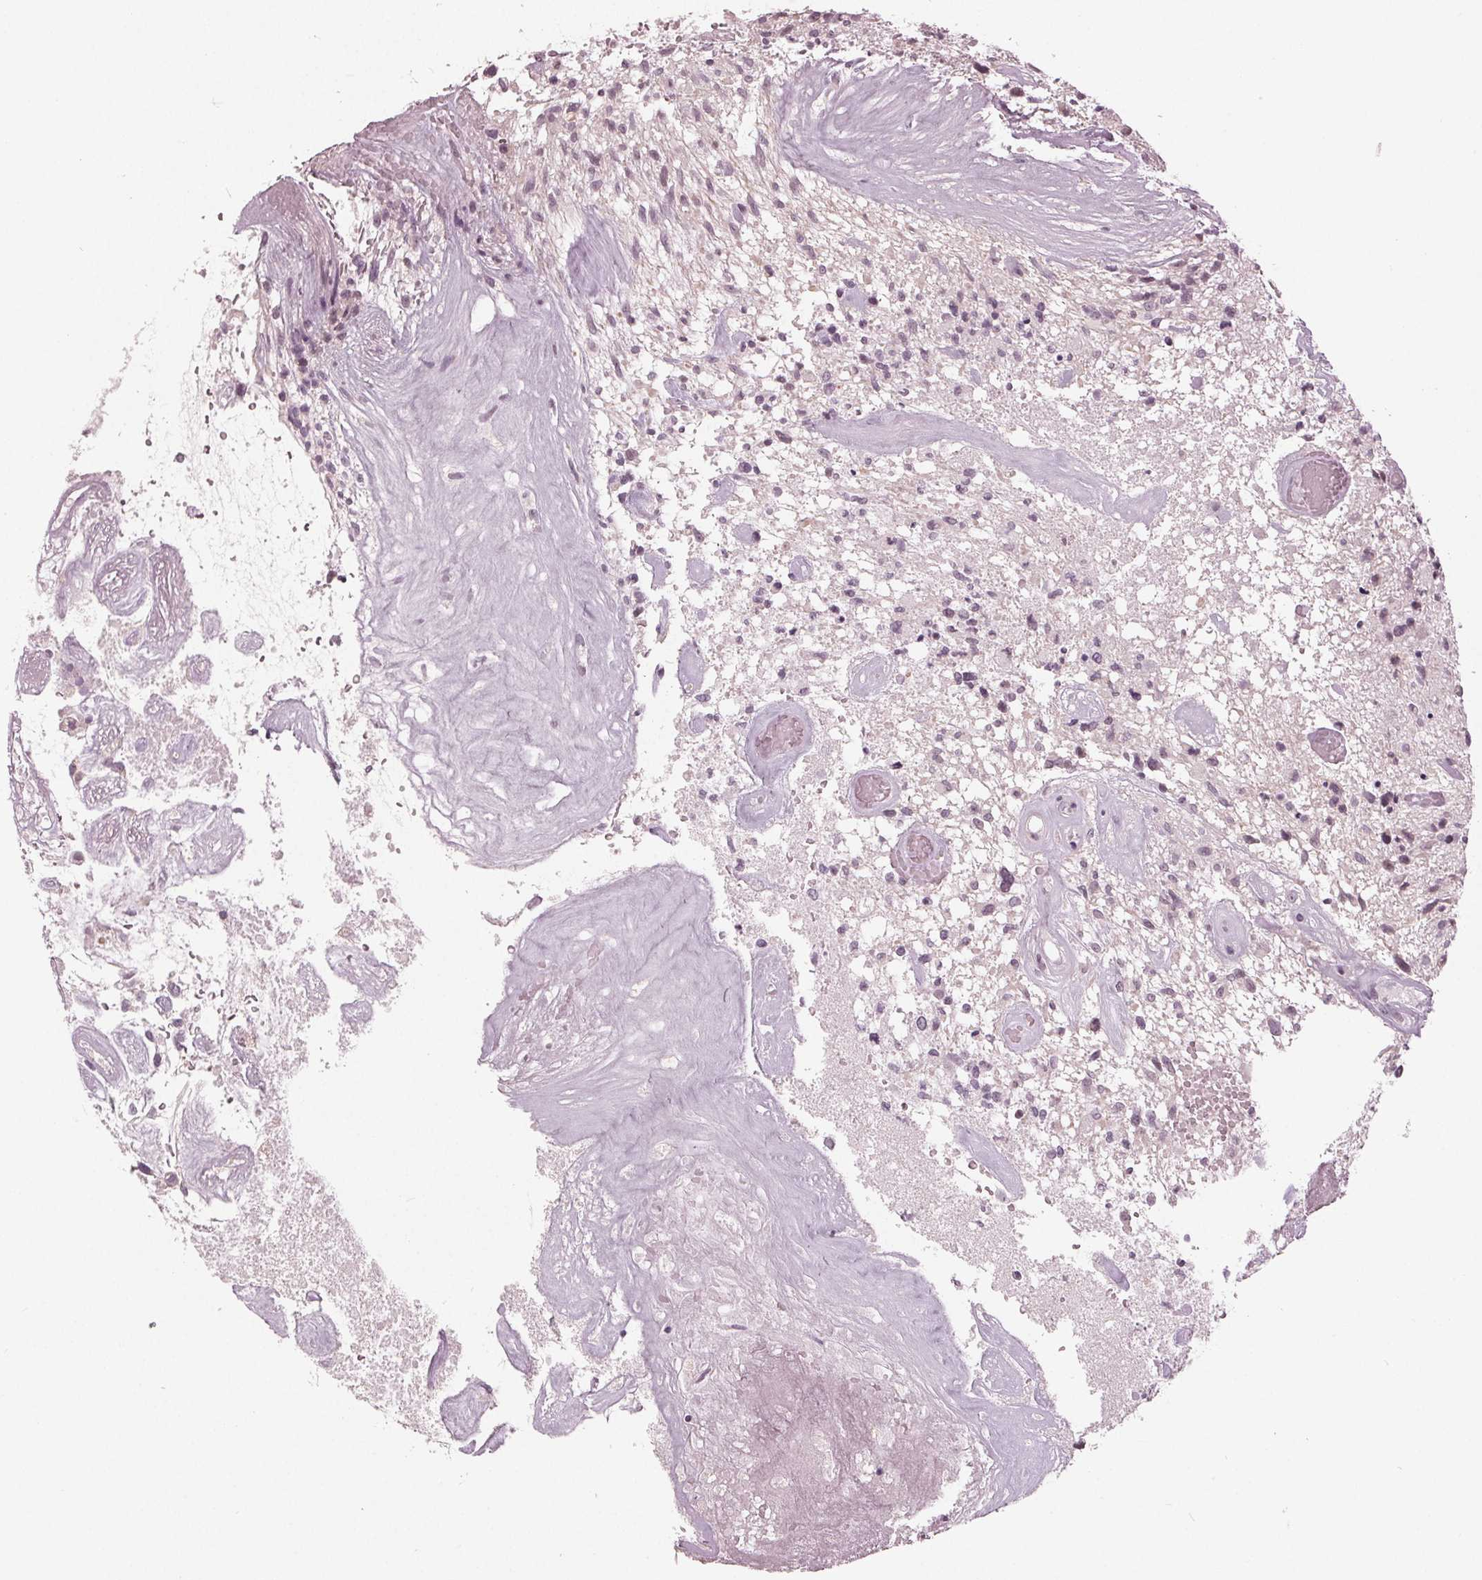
{"staining": {"intensity": "negative", "quantity": "none", "location": "none"}, "tissue": "glioma", "cell_type": "Tumor cells", "image_type": "cancer", "snomed": [{"axis": "morphology", "description": "Glioma, malignant, High grade"}, {"axis": "topography", "description": "Brain"}], "caption": "DAB (3,3'-diaminobenzidine) immunohistochemical staining of human glioma exhibits no significant staining in tumor cells.", "gene": "ADPRHL1", "patient": {"sex": "male", "age": 75}}